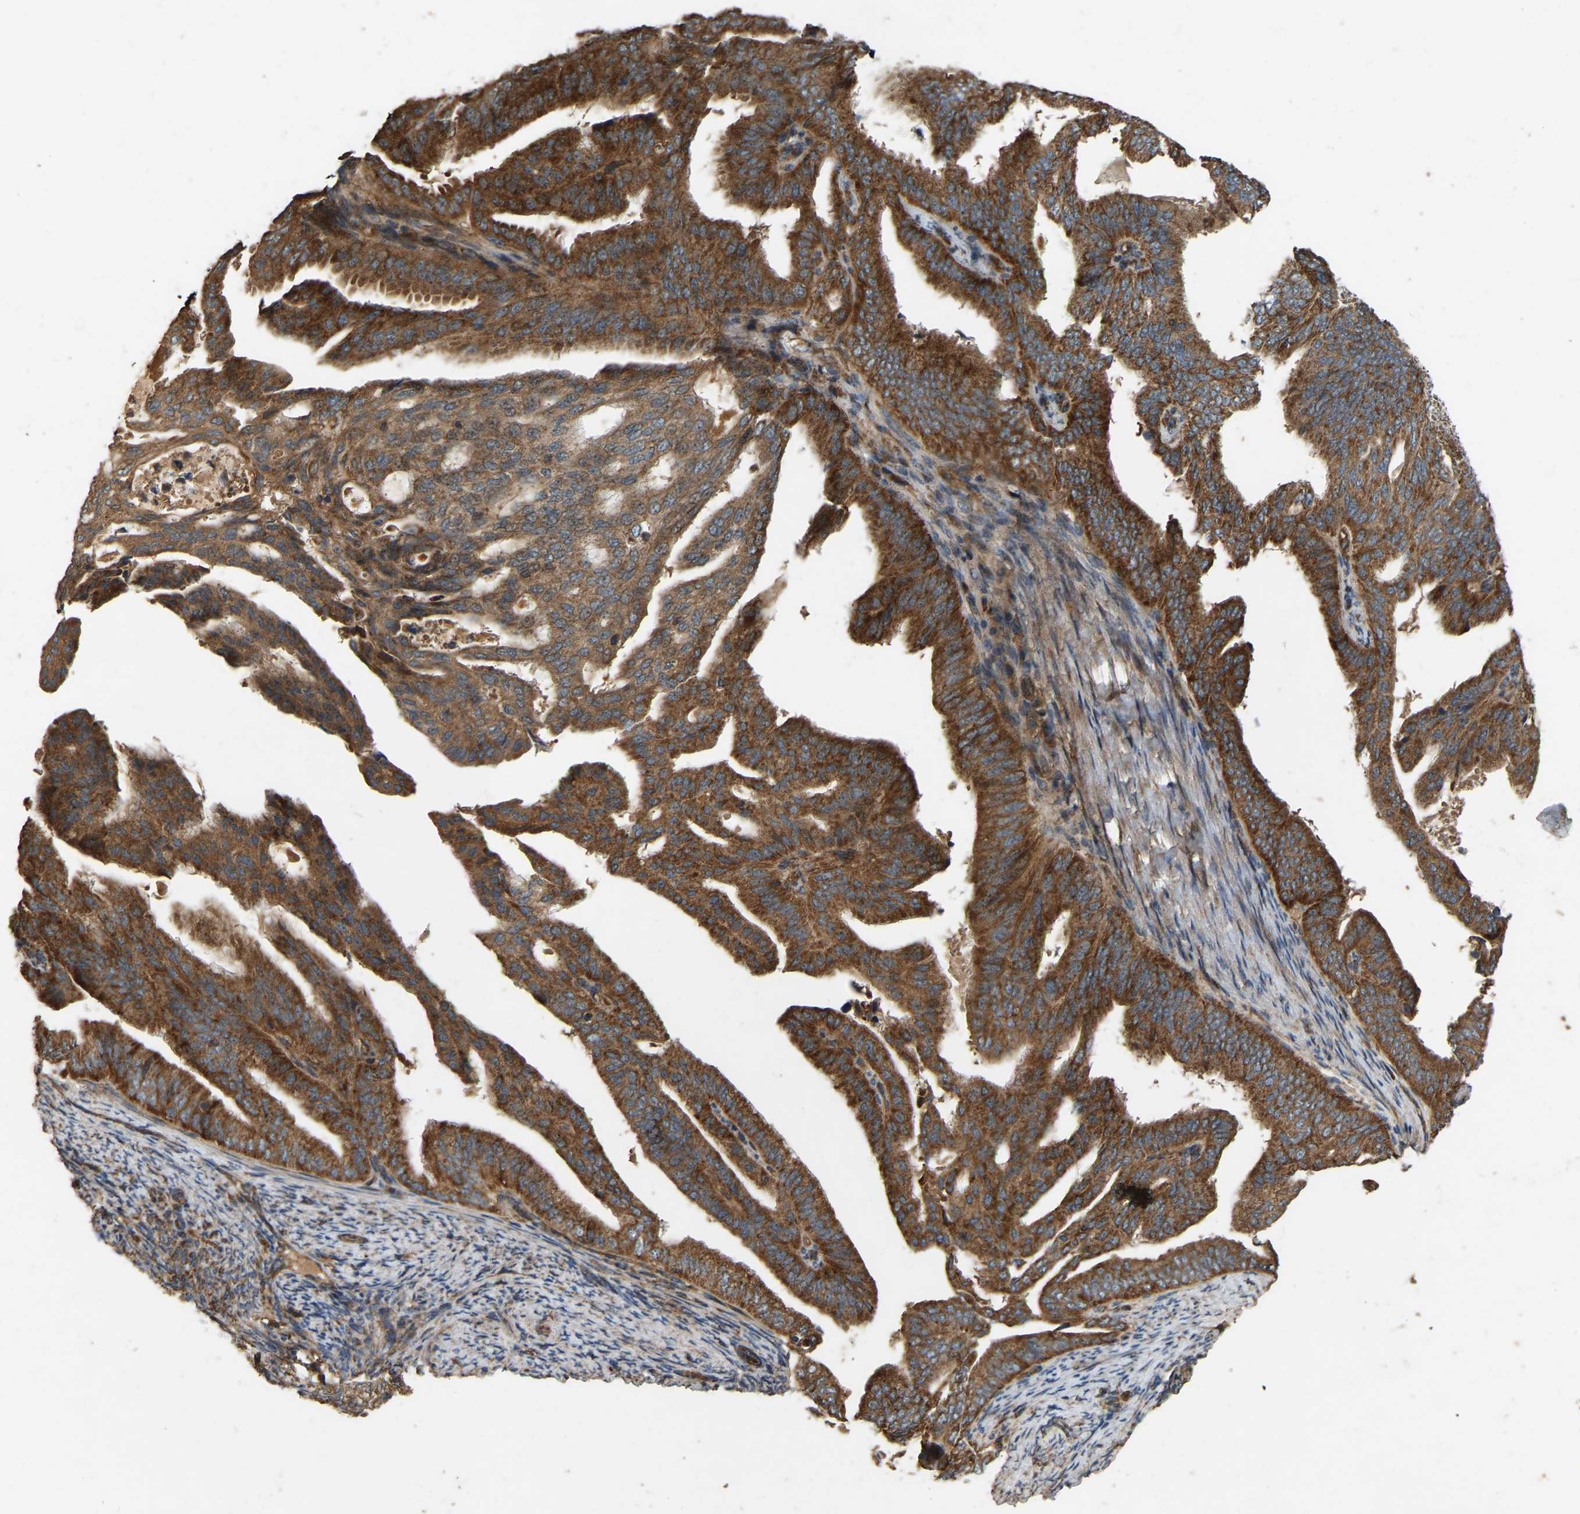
{"staining": {"intensity": "strong", "quantity": ">75%", "location": "cytoplasmic/membranous"}, "tissue": "endometrial cancer", "cell_type": "Tumor cells", "image_type": "cancer", "snomed": [{"axis": "morphology", "description": "Adenocarcinoma, NOS"}, {"axis": "topography", "description": "Endometrium"}], "caption": "Immunohistochemistry (IHC) of human adenocarcinoma (endometrial) reveals high levels of strong cytoplasmic/membranous positivity in about >75% of tumor cells.", "gene": "SAMD9L", "patient": {"sex": "female", "age": 58}}